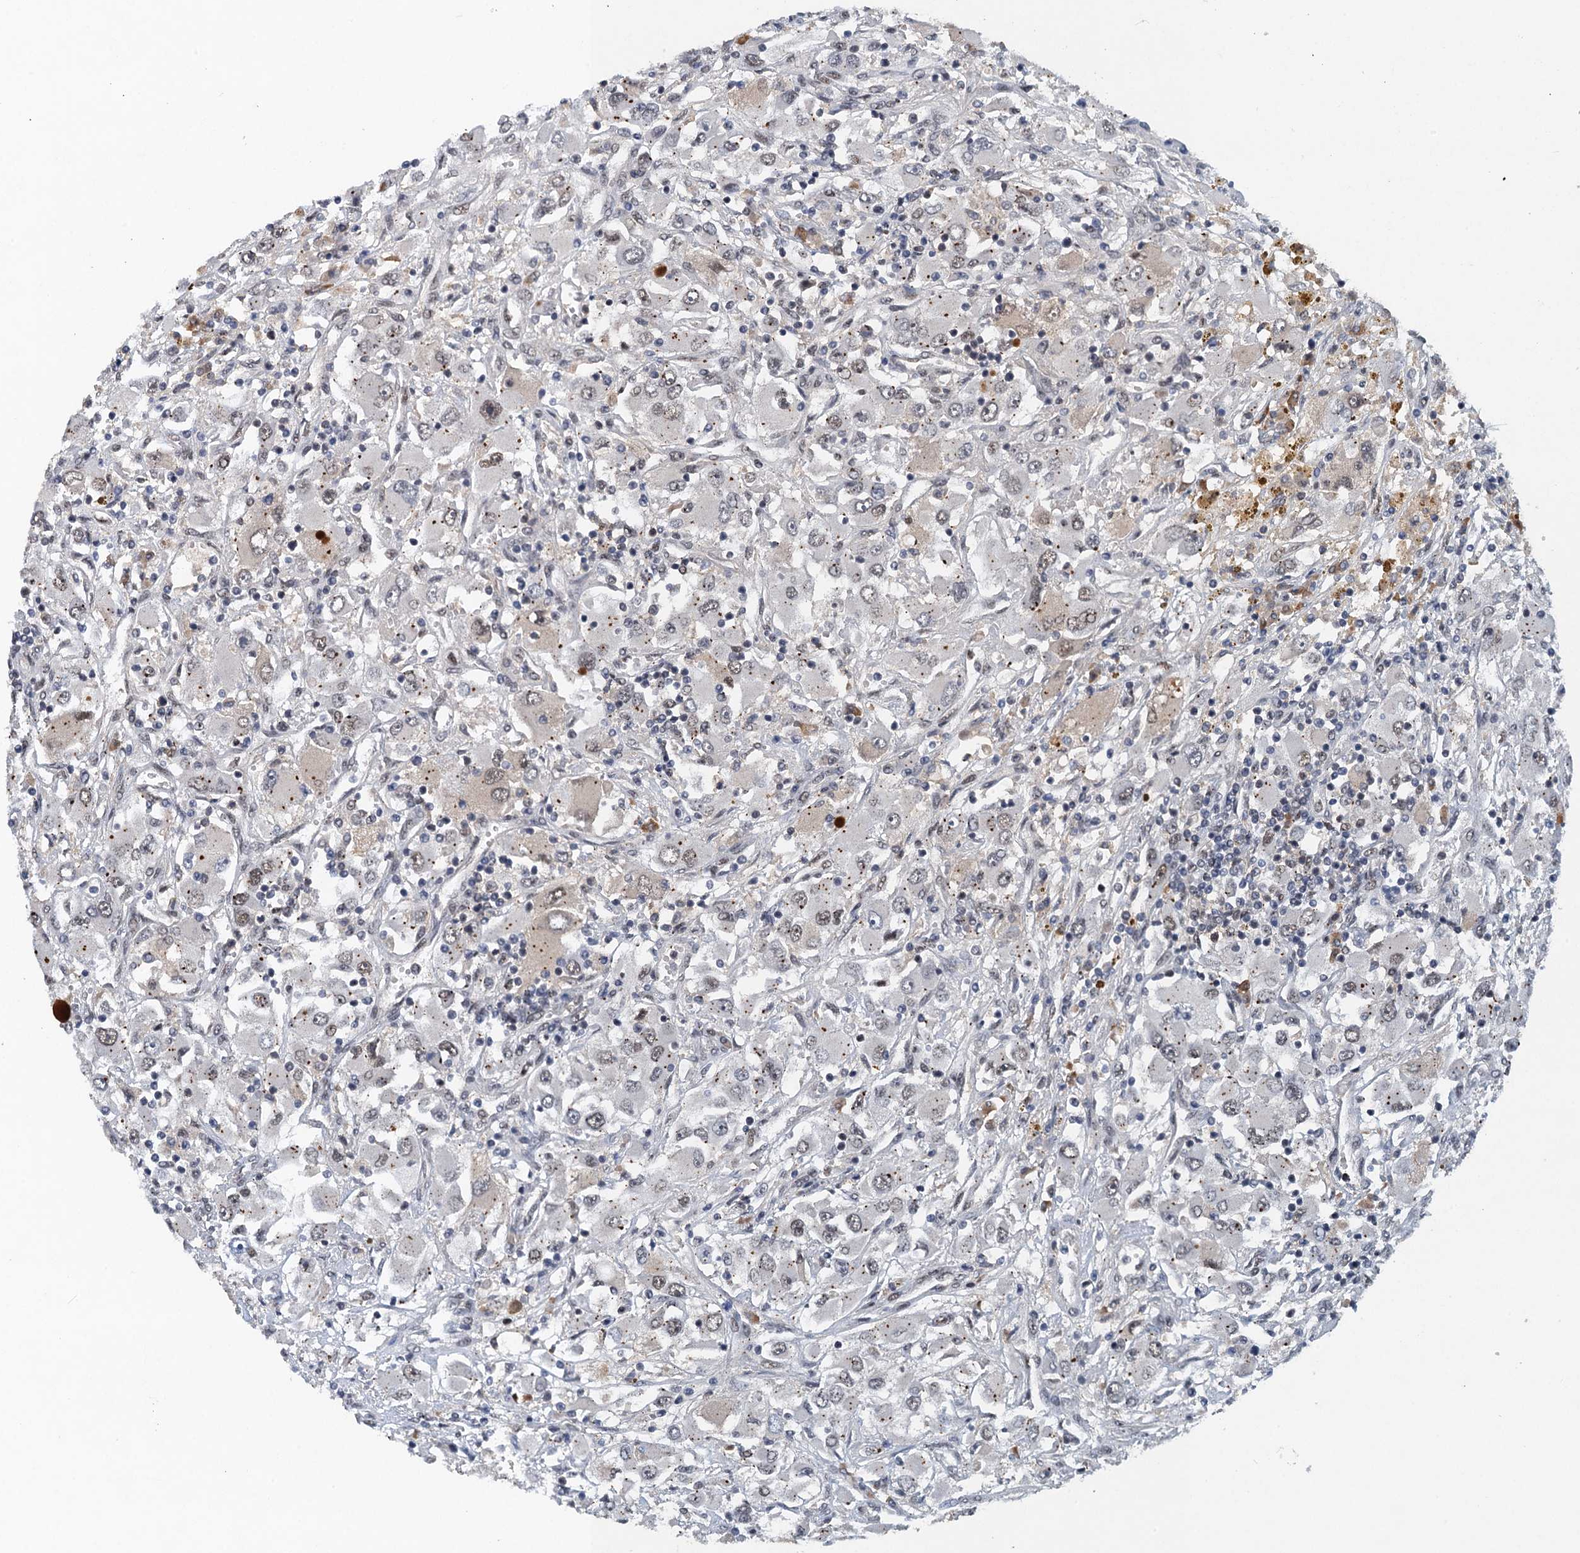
{"staining": {"intensity": "negative", "quantity": "none", "location": "none"}, "tissue": "renal cancer", "cell_type": "Tumor cells", "image_type": "cancer", "snomed": [{"axis": "morphology", "description": "Adenocarcinoma, NOS"}, {"axis": "topography", "description": "Kidney"}], "caption": "Tumor cells are negative for brown protein staining in renal cancer.", "gene": "CSTF3", "patient": {"sex": "female", "age": 52}}